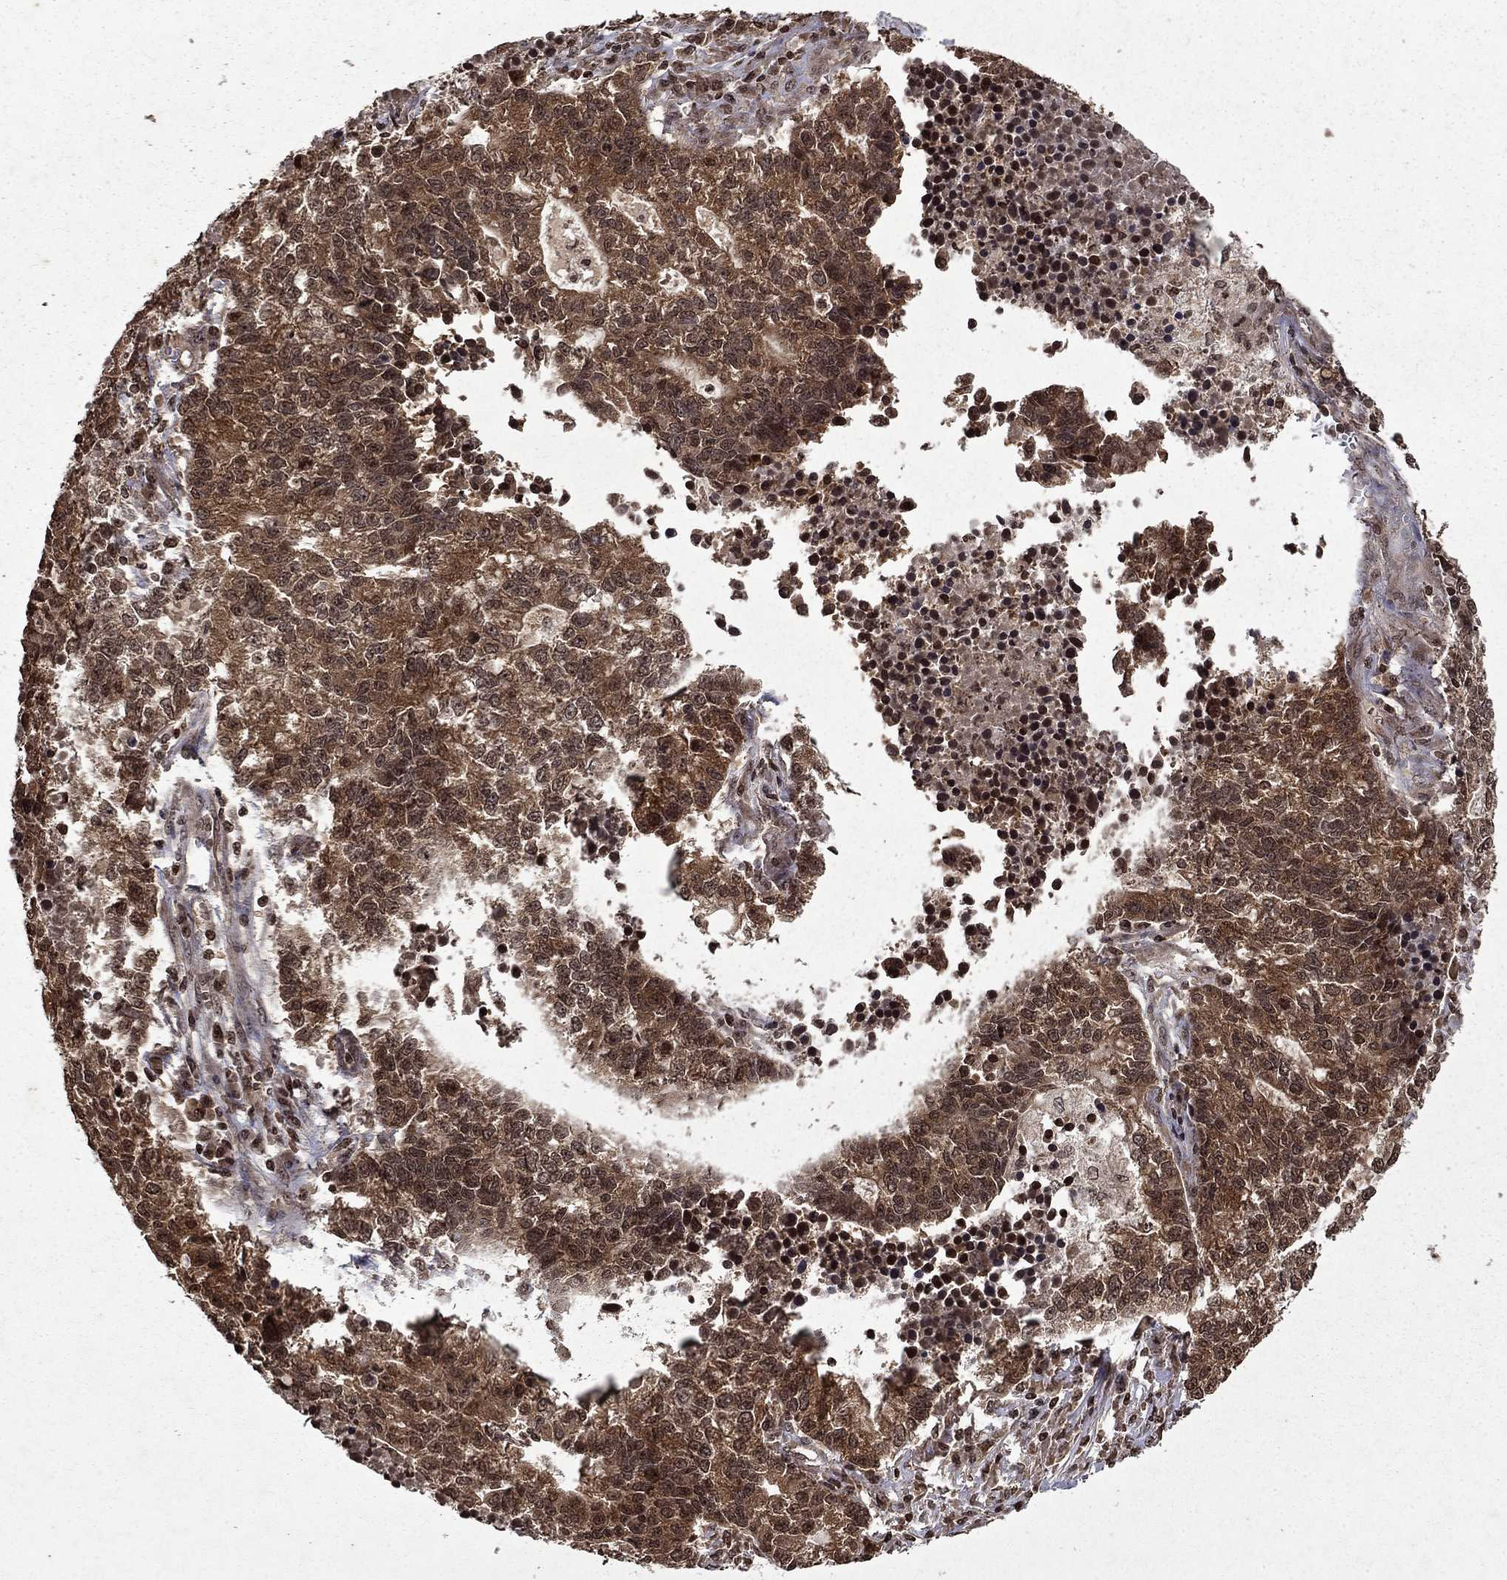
{"staining": {"intensity": "moderate", "quantity": "25%-75%", "location": "nuclear"}, "tissue": "lung cancer", "cell_type": "Tumor cells", "image_type": "cancer", "snomed": [{"axis": "morphology", "description": "Adenocarcinoma, NOS"}, {"axis": "topography", "description": "Lung"}], "caption": "A medium amount of moderate nuclear positivity is seen in about 25%-75% of tumor cells in adenocarcinoma (lung) tissue.", "gene": "PIN4", "patient": {"sex": "male", "age": 57}}